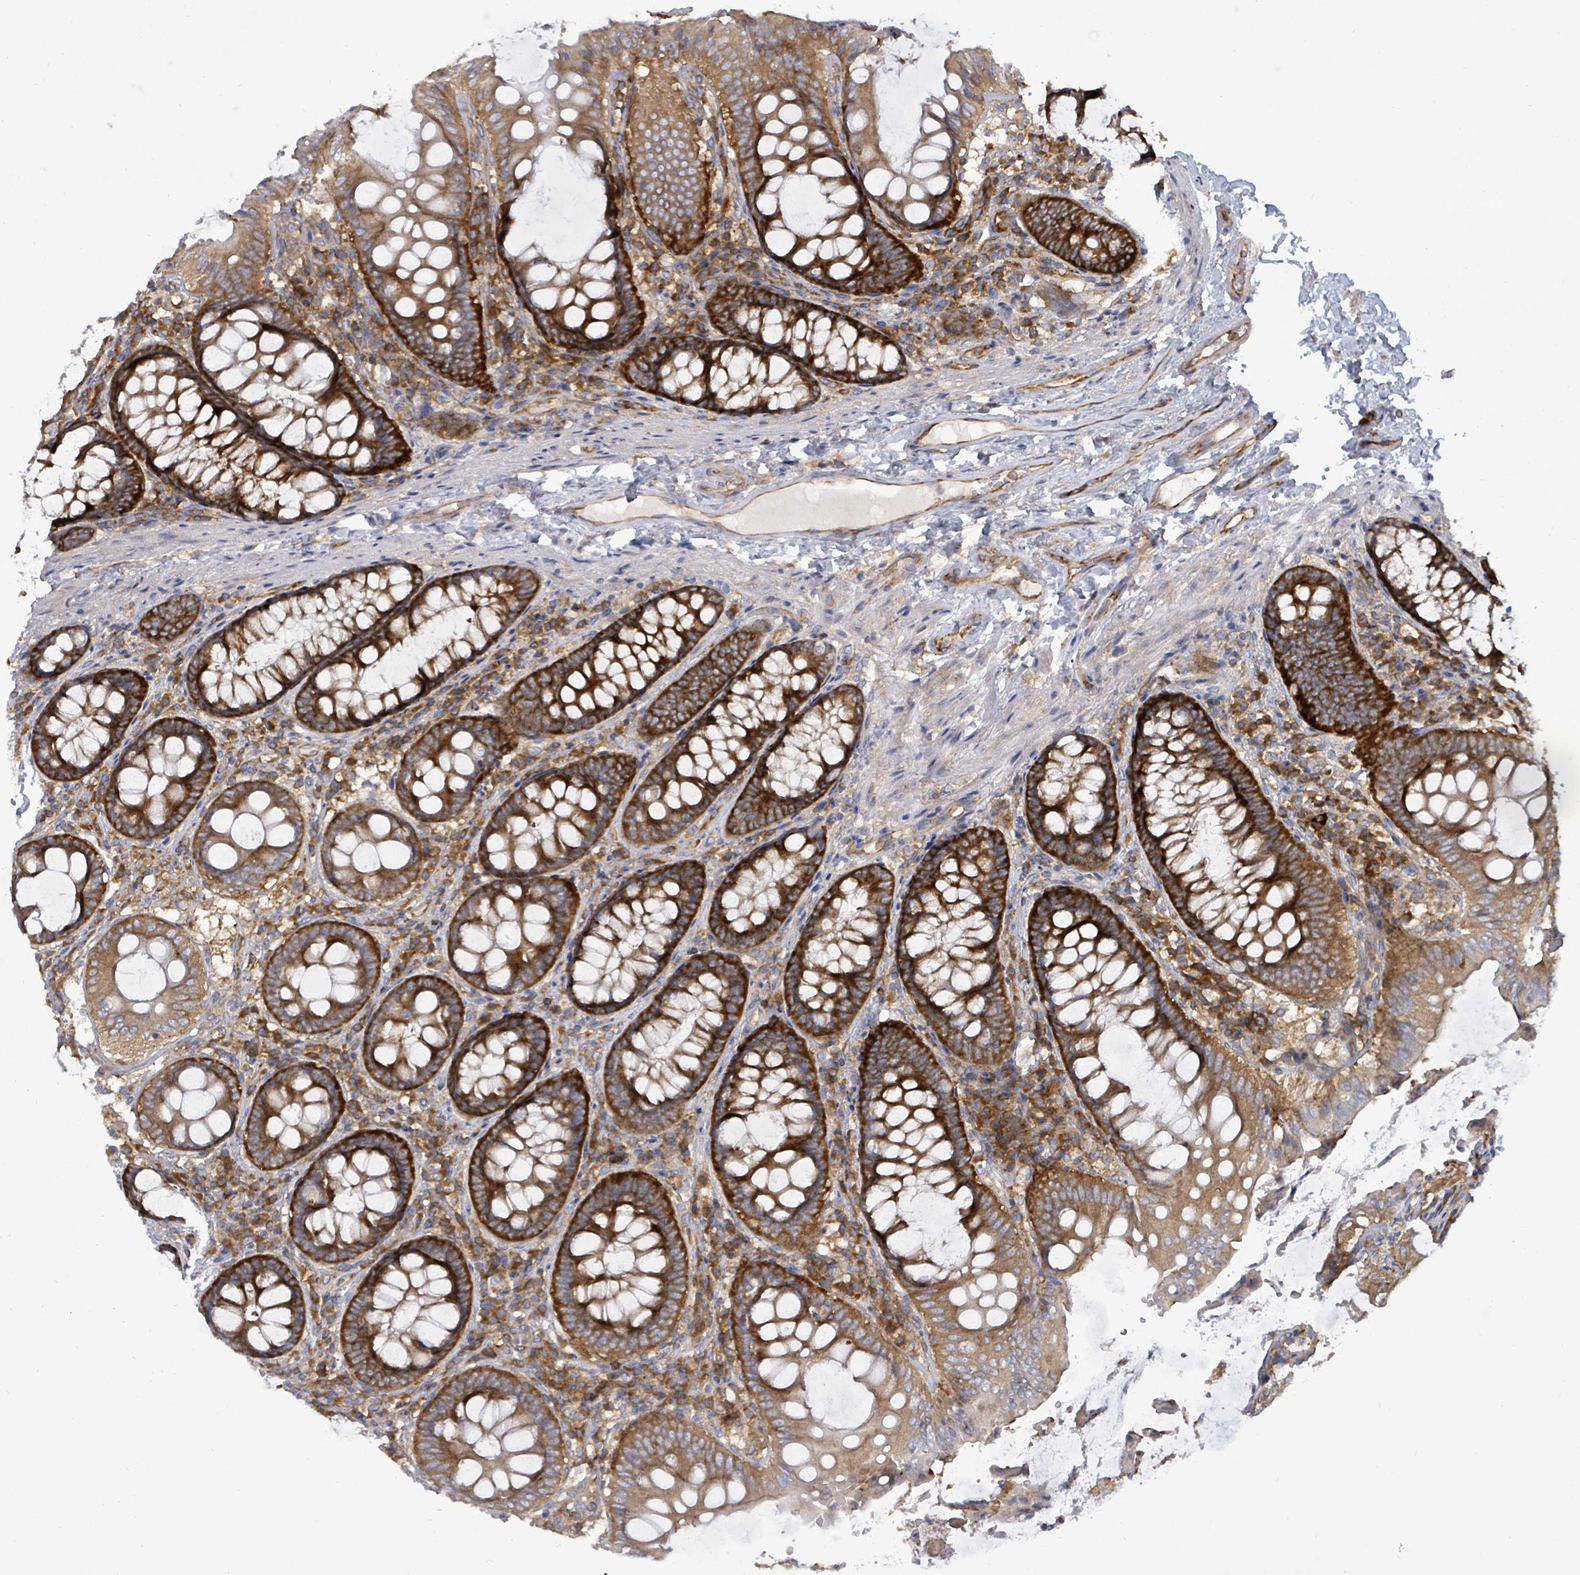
{"staining": {"intensity": "moderate", "quantity": "25%-75%", "location": "cytoplasmic/membranous"}, "tissue": "colon", "cell_type": "Endothelial cells", "image_type": "normal", "snomed": [{"axis": "morphology", "description": "Normal tissue, NOS"}, {"axis": "topography", "description": "Colon"}], "caption": "About 25%-75% of endothelial cells in normal human colon reveal moderate cytoplasmic/membranous protein expression as visualized by brown immunohistochemical staining.", "gene": "EIF3CL", "patient": {"sex": "male", "age": 84}}